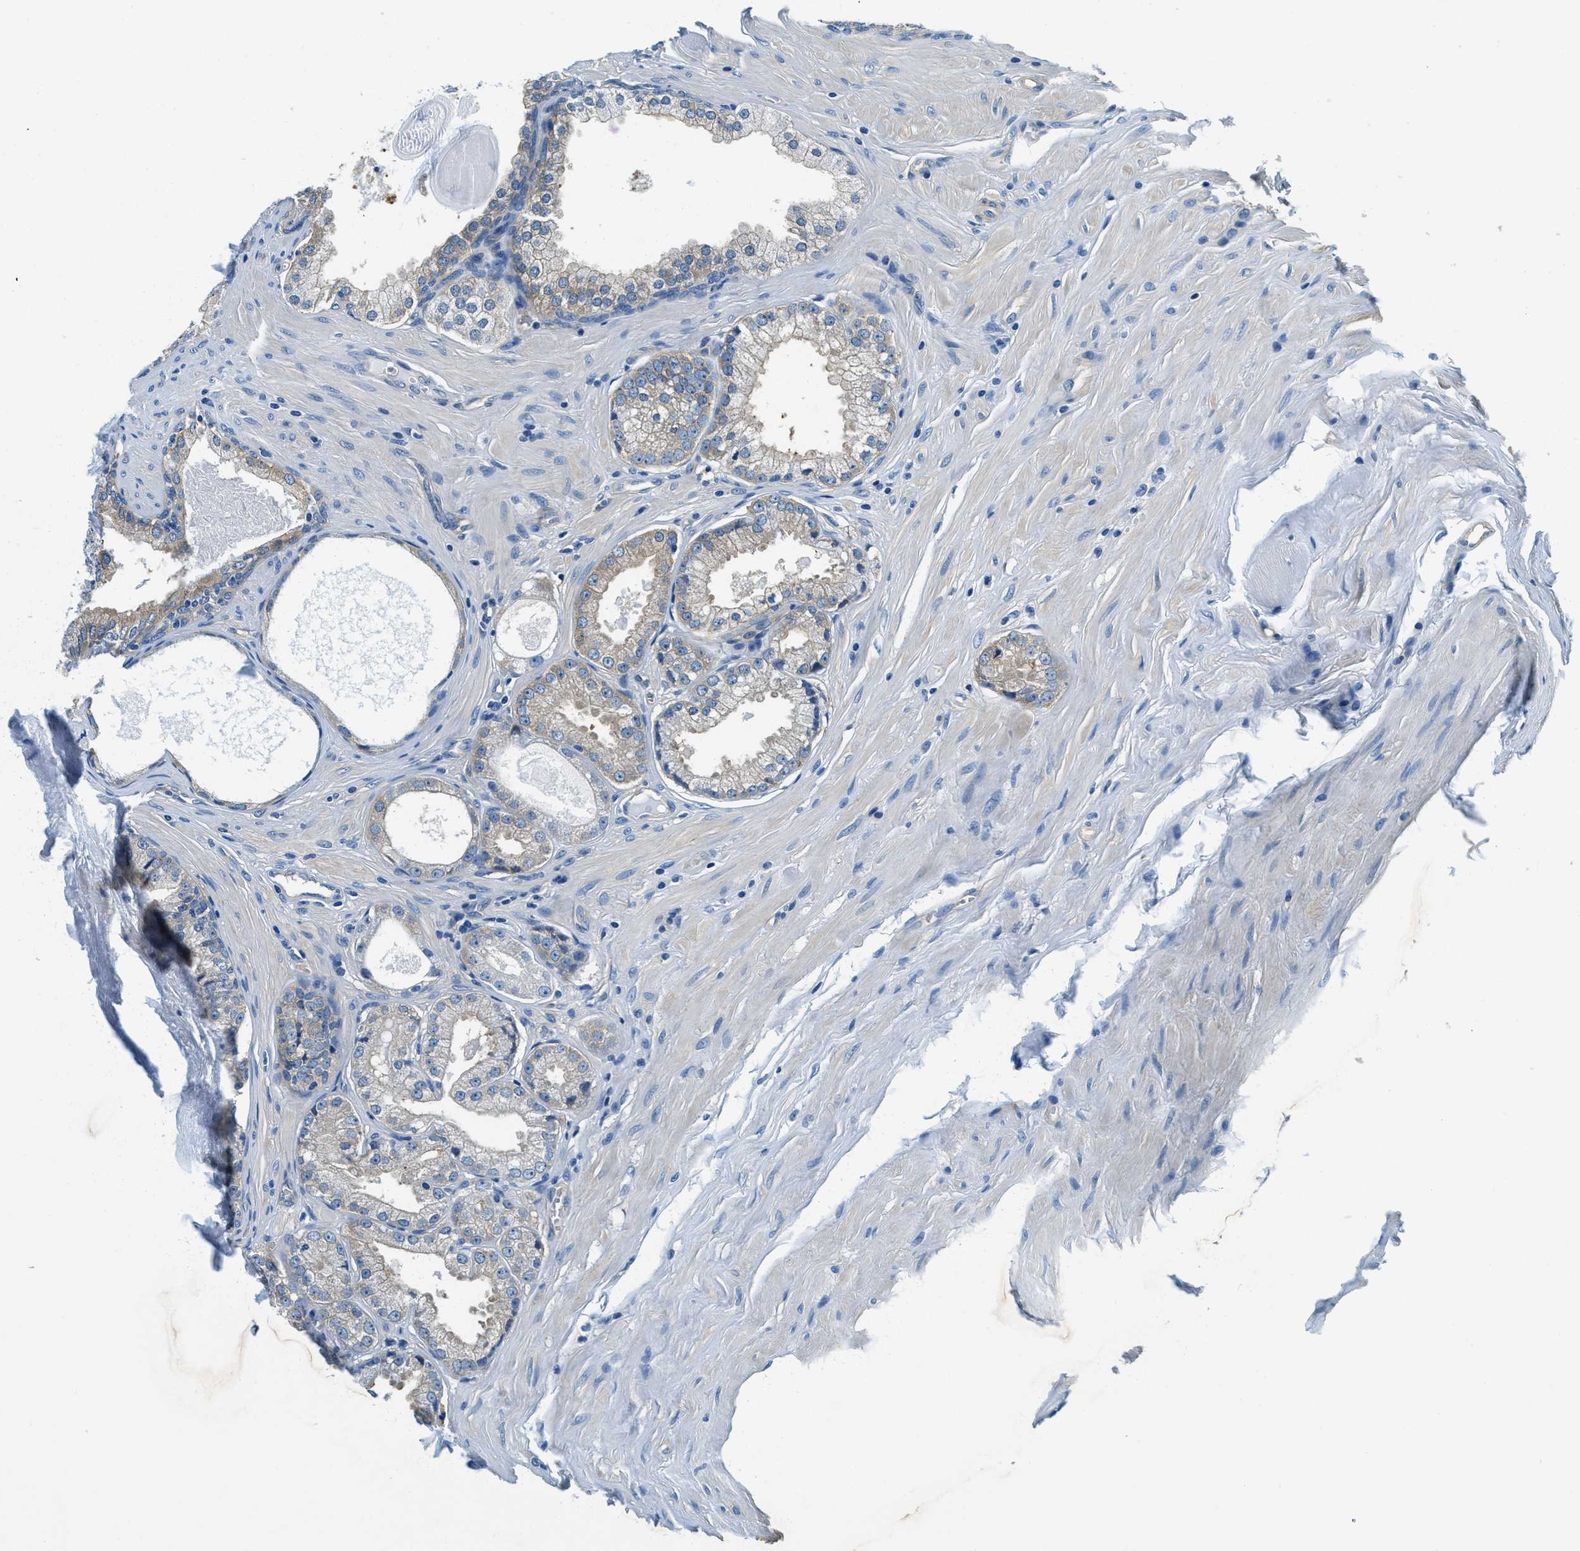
{"staining": {"intensity": "weak", "quantity": "25%-75%", "location": "cytoplasmic/membranous"}, "tissue": "prostate cancer", "cell_type": "Tumor cells", "image_type": "cancer", "snomed": [{"axis": "morphology", "description": "Adenocarcinoma, Low grade"}, {"axis": "topography", "description": "Prostate"}], "caption": "Low-grade adenocarcinoma (prostate) stained with a brown dye displays weak cytoplasmic/membranous positive staining in about 25%-75% of tumor cells.", "gene": "TWF1", "patient": {"sex": "male", "age": 57}}